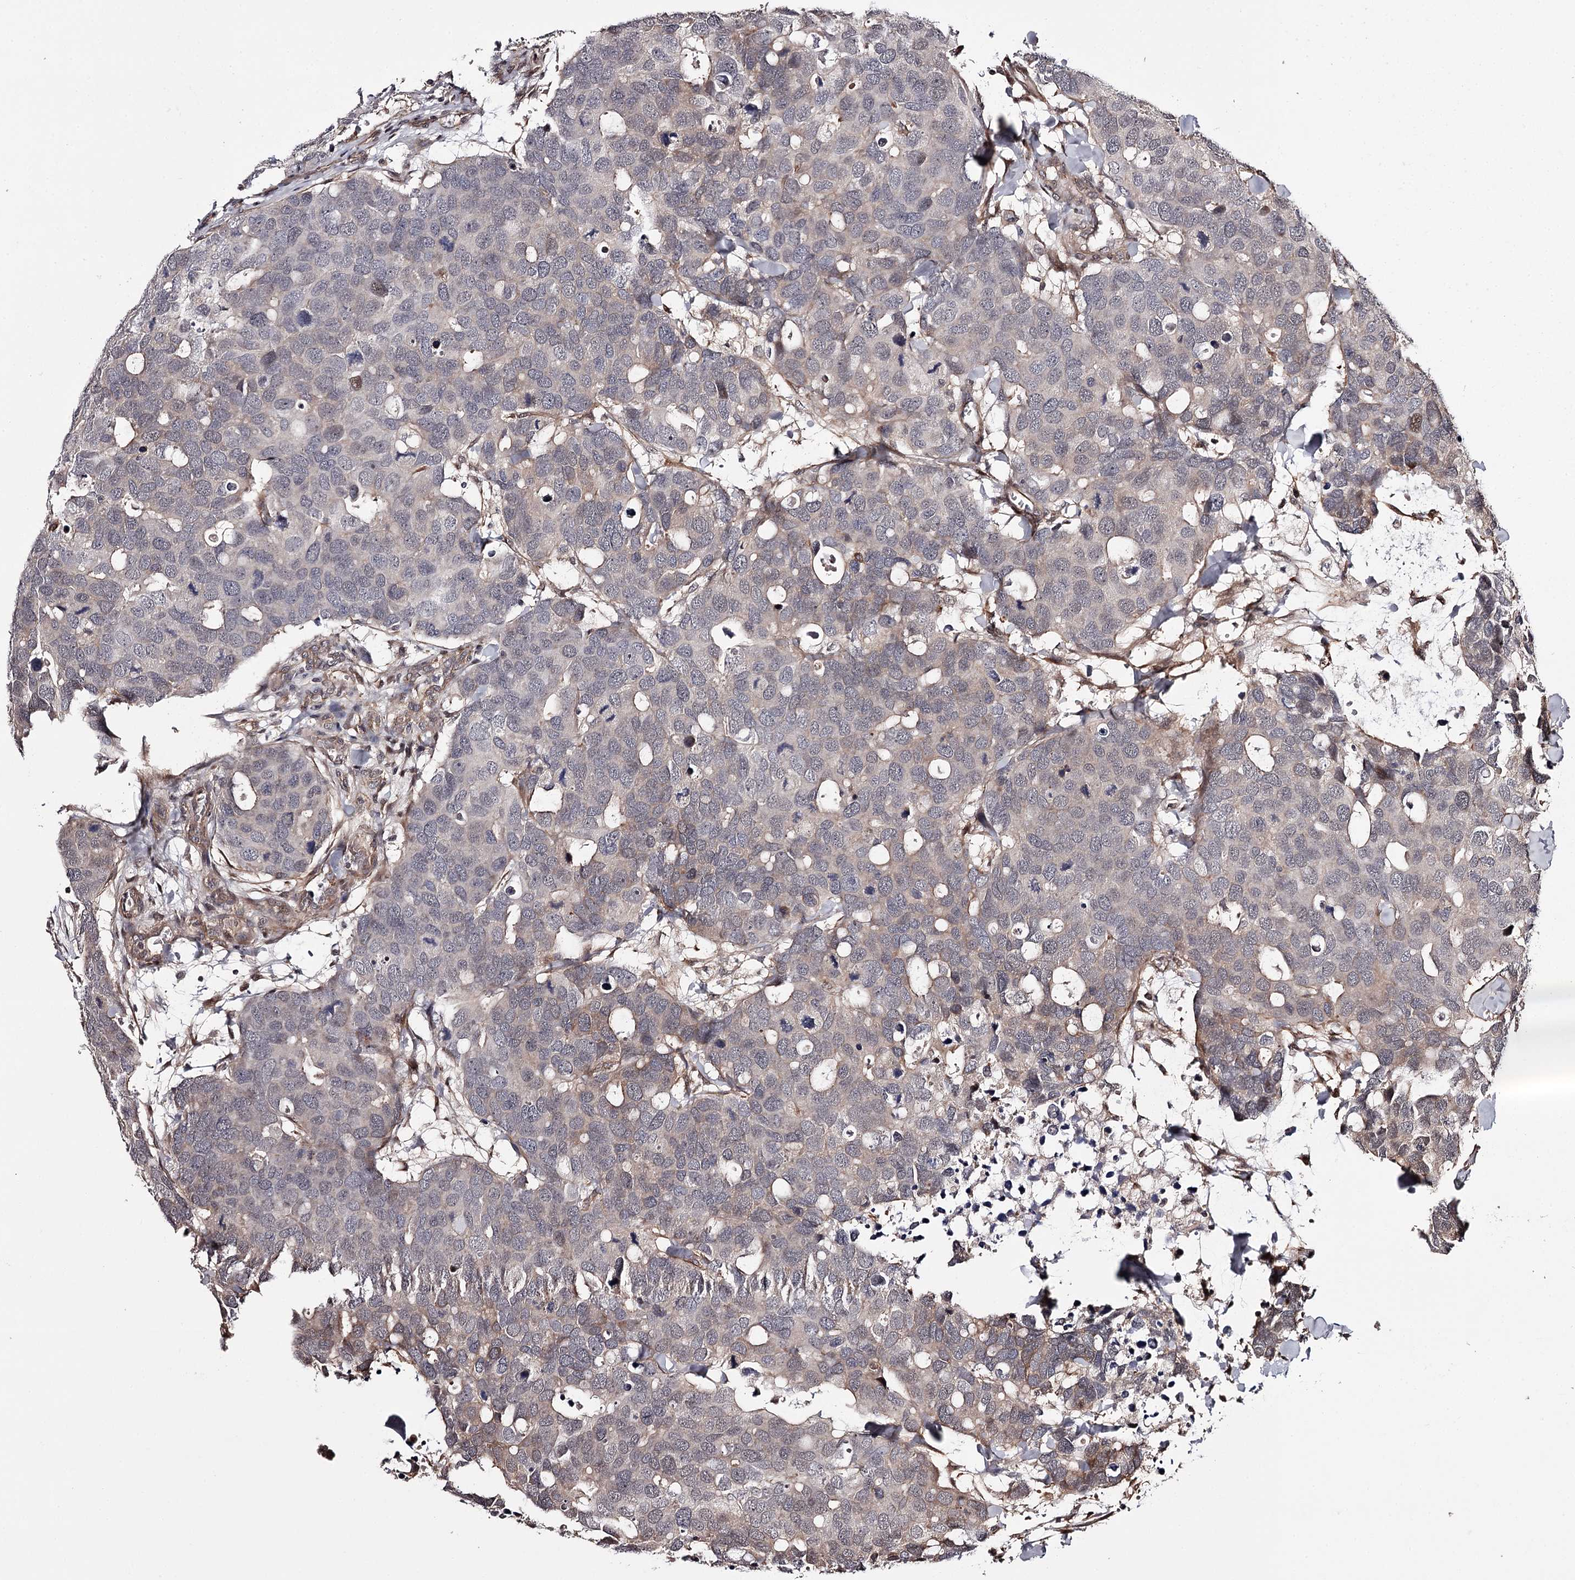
{"staining": {"intensity": "weak", "quantity": "<25%", "location": "nuclear"}, "tissue": "breast cancer", "cell_type": "Tumor cells", "image_type": "cancer", "snomed": [{"axis": "morphology", "description": "Duct carcinoma"}, {"axis": "topography", "description": "Breast"}], "caption": "An immunohistochemistry photomicrograph of breast invasive ductal carcinoma is shown. There is no staining in tumor cells of breast invasive ductal carcinoma.", "gene": "TTC33", "patient": {"sex": "female", "age": 83}}